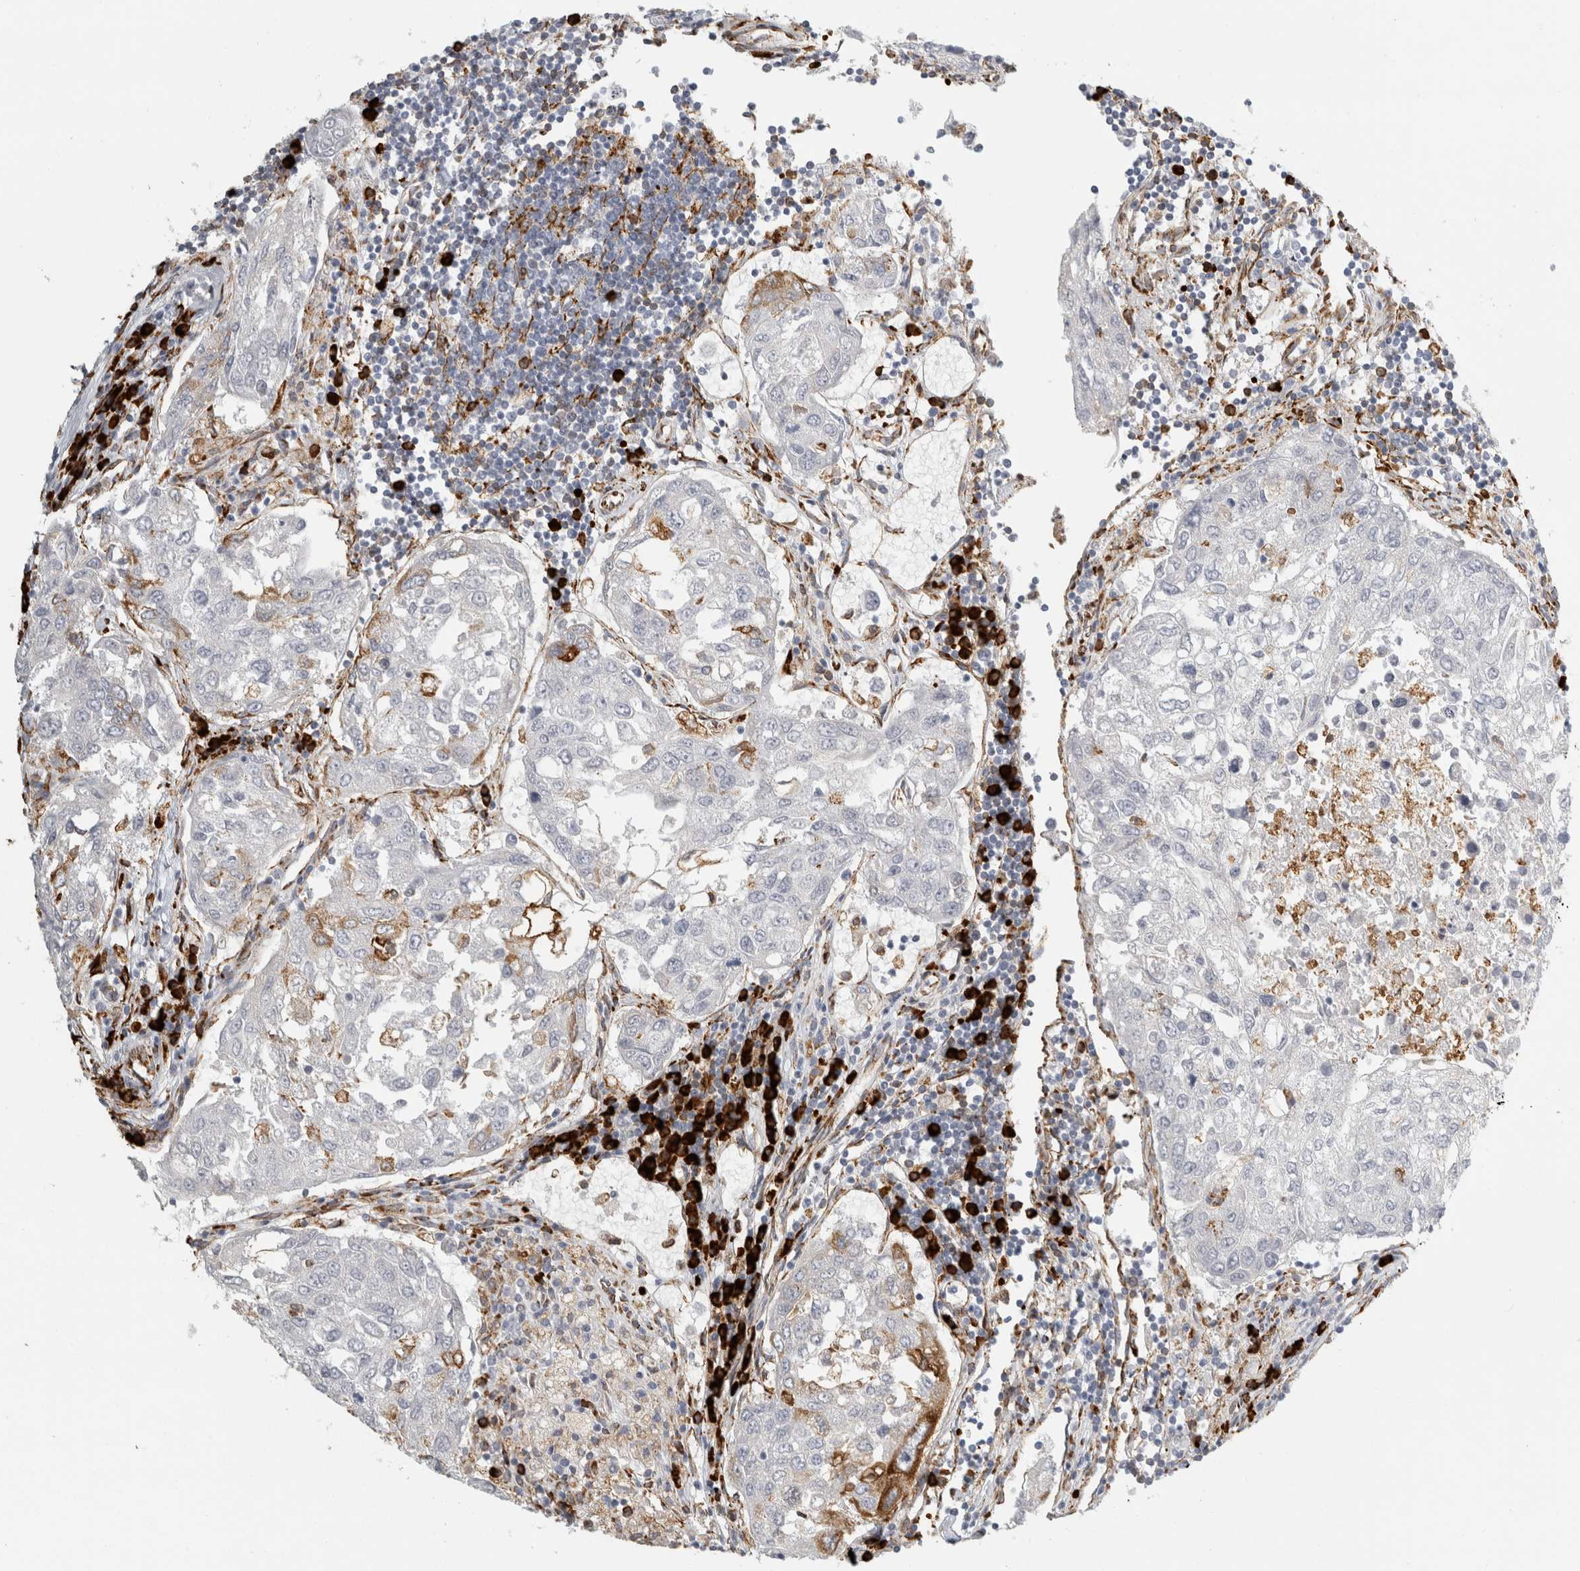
{"staining": {"intensity": "negative", "quantity": "none", "location": "none"}, "tissue": "urothelial cancer", "cell_type": "Tumor cells", "image_type": "cancer", "snomed": [{"axis": "morphology", "description": "Urothelial carcinoma, High grade"}, {"axis": "topography", "description": "Lymph node"}, {"axis": "topography", "description": "Urinary bladder"}], "caption": "There is no significant staining in tumor cells of high-grade urothelial carcinoma.", "gene": "OSTN", "patient": {"sex": "male", "age": 51}}